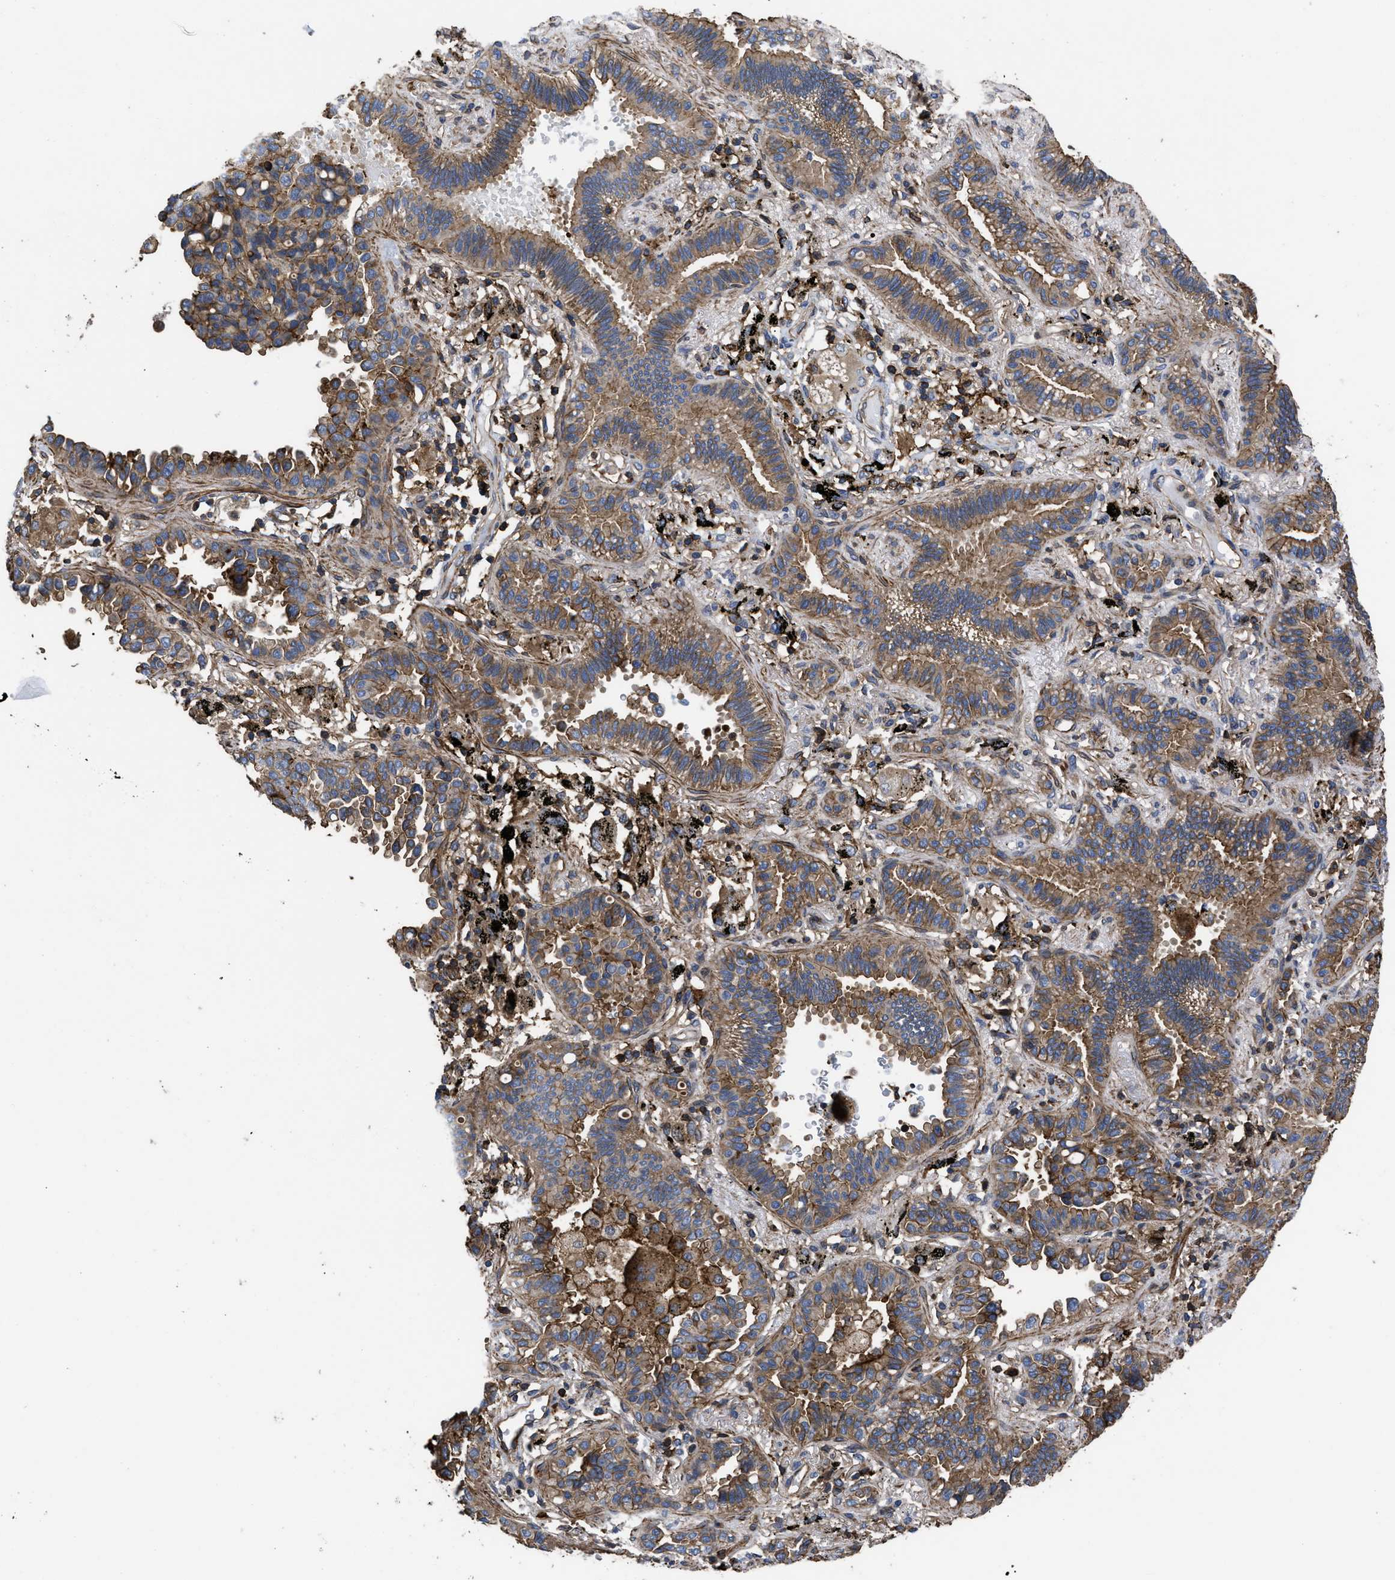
{"staining": {"intensity": "moderate", "quantity": ">75%", "location": "cytoplasmic/membranous"}, "tissue": "lung cancer", "cell_type": "Tumor cells", "image_type": "cancer", "snomed": [{"axis": "morphology", "description": "Normal tissue, NOS"}, {"axis": "morphology", "description": "Adenocarcinoma, NOS"}, {"axis": "topography", "description": "Lung"}], "caption": "Immunohistochemical staining of adenocarcinoma (lung) displays medium levels of moderate cytoplasmic/membranous positivity in approximately >75% of tumor cells.", "gene": "SCUBE2", "patient": {"sex": "male", "age": 59}}